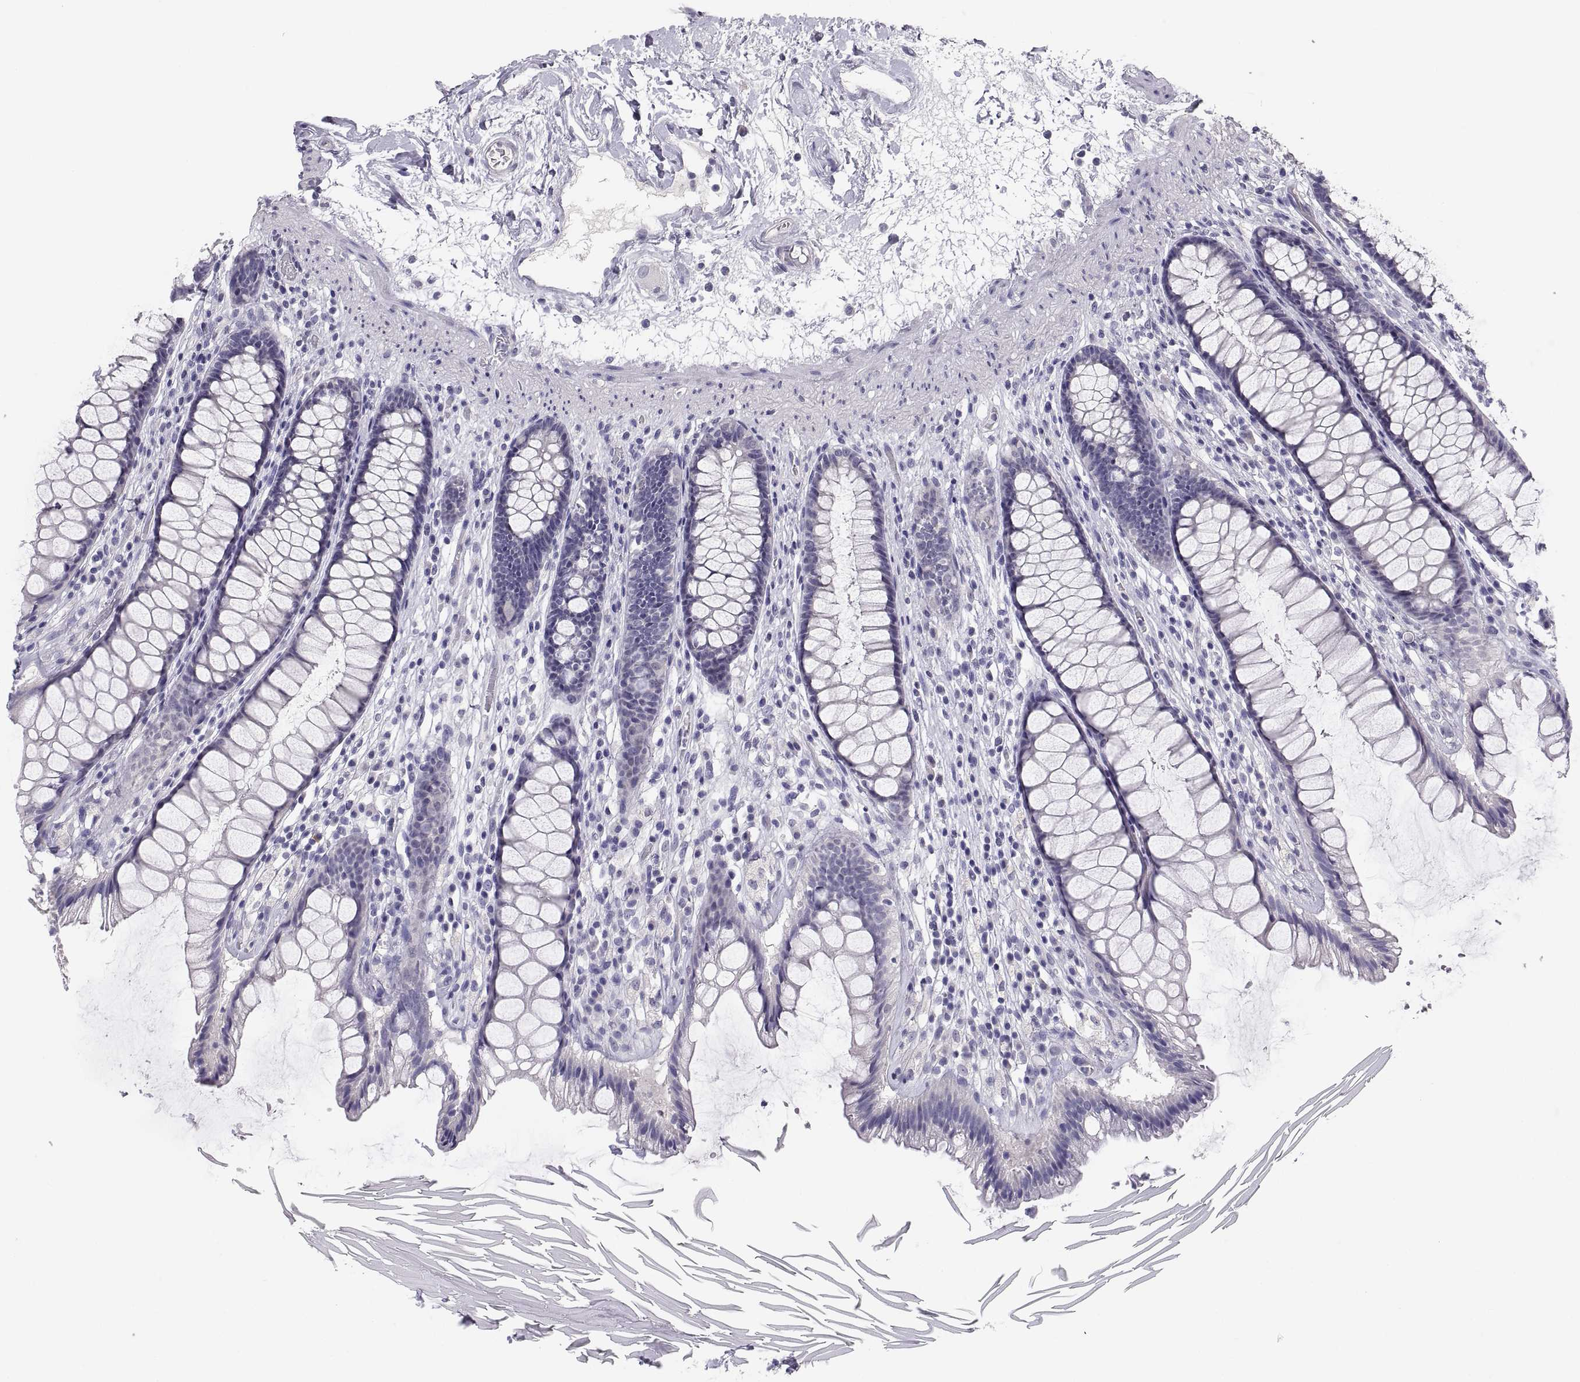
{"staining": {"intensity": "negative", "quantity": "none", "location": "none"}, "tissue": "rectum", "cell_type": "Glandular cells", "image_type": "normal", "snomed": [{"axis": "morphology", "description": "Normal tissue, NOS"}, {"axis": "topography", "description": "Rectum"}], "caption": "Immunohistochemistry image of normal human rectum stained for a protein (brown), which reveals no staining in glandular cells.", "gene": "STRC", "patient": {"sex": "male", "age": 72}}